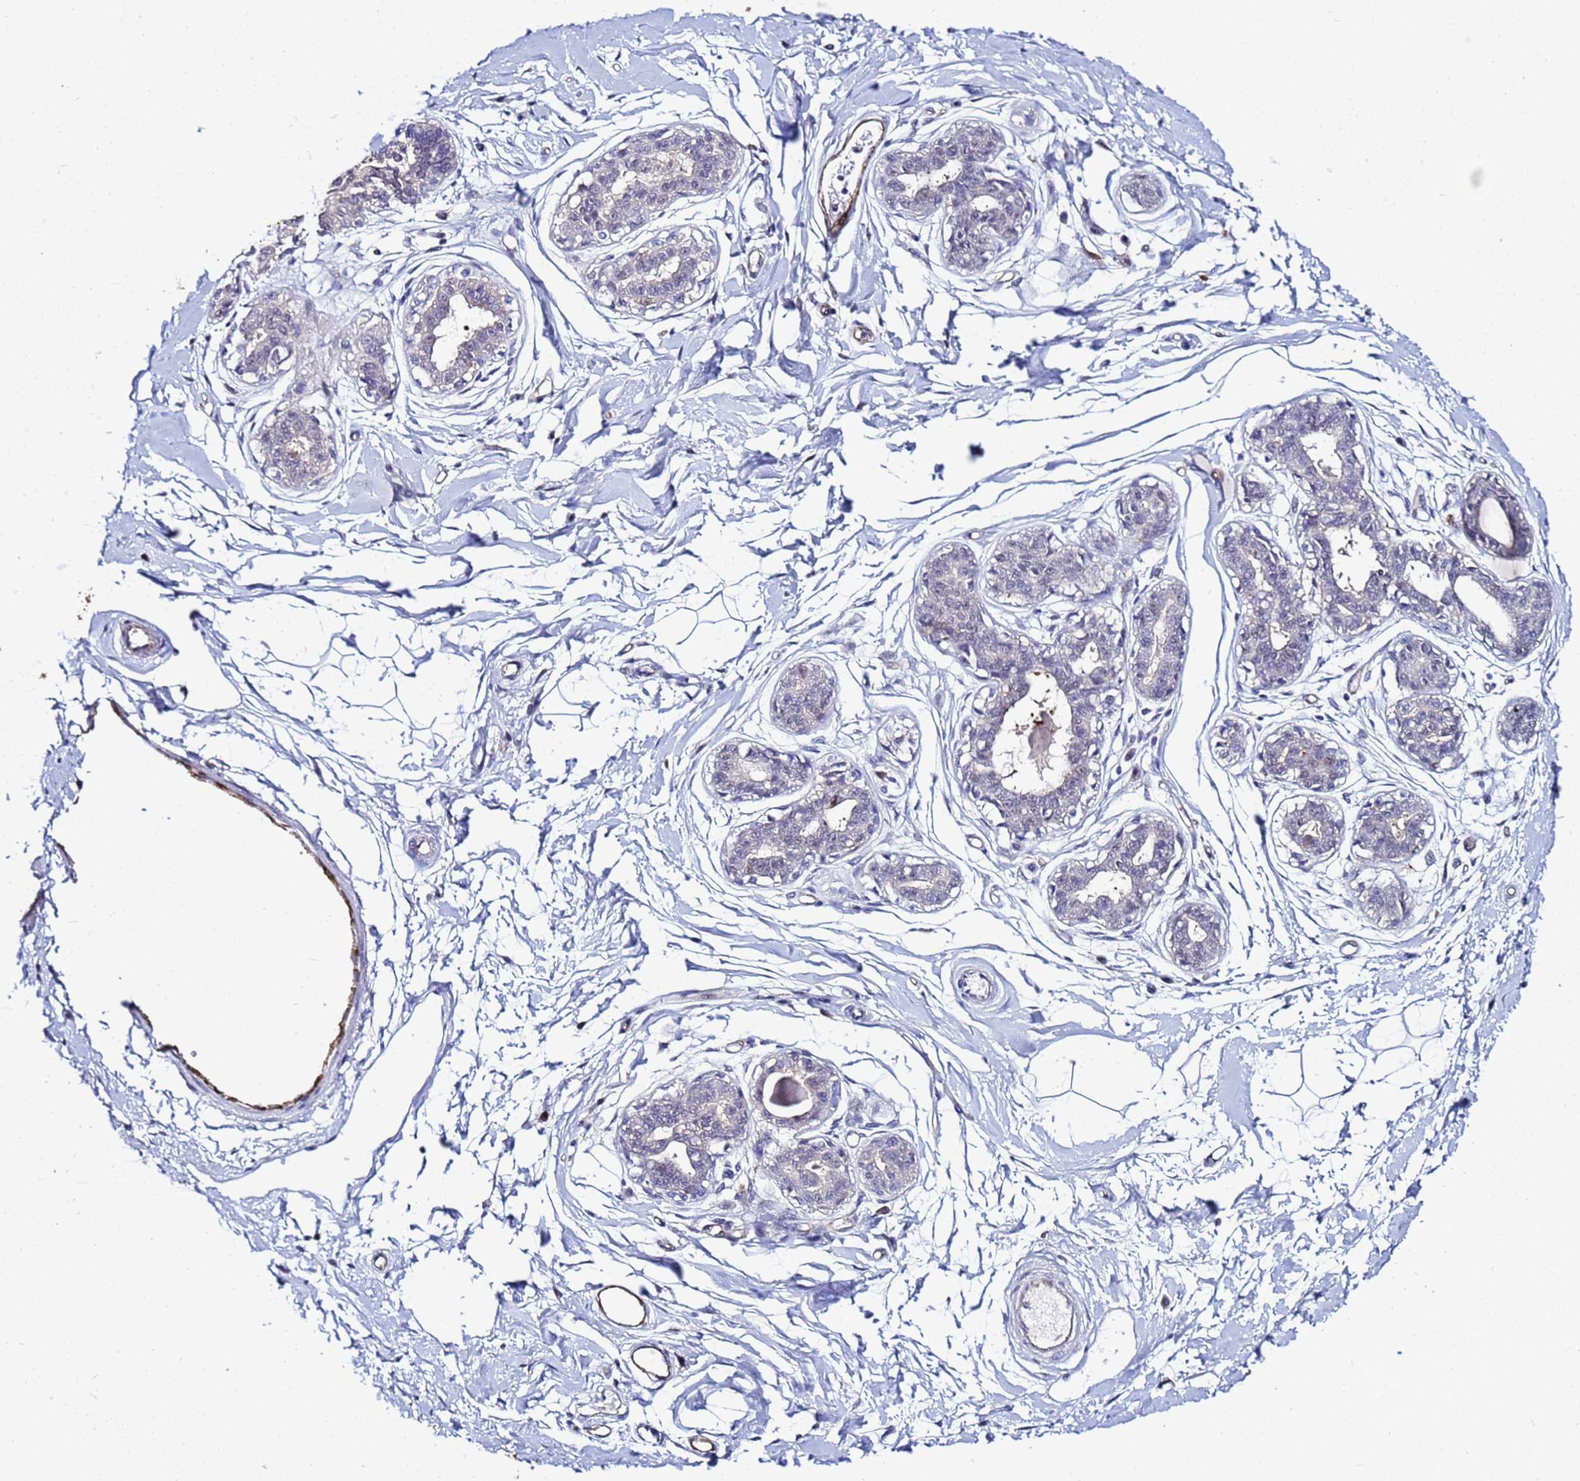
{"staining": {"intensity": "negative", "quantity": "none", "location": "none"}, "tissue": "breast", "cell_type": "Adipocytes", "image_type": "normal", "snomed": [{"axis": "morphology", "description": "Normal tissue, NOS"}, {"axis": "topography", "description": "Breast"}], "caption": "Immunohistochemical staining of unremarkable human breast shows no significant expression in adipocytes. (Brightfield microscopy of DAB (3,3'-diaminobenzidine) IHC at high magnification).", "gene": "SLC25A37", "patient": {"sex": "female", "age": 45}}